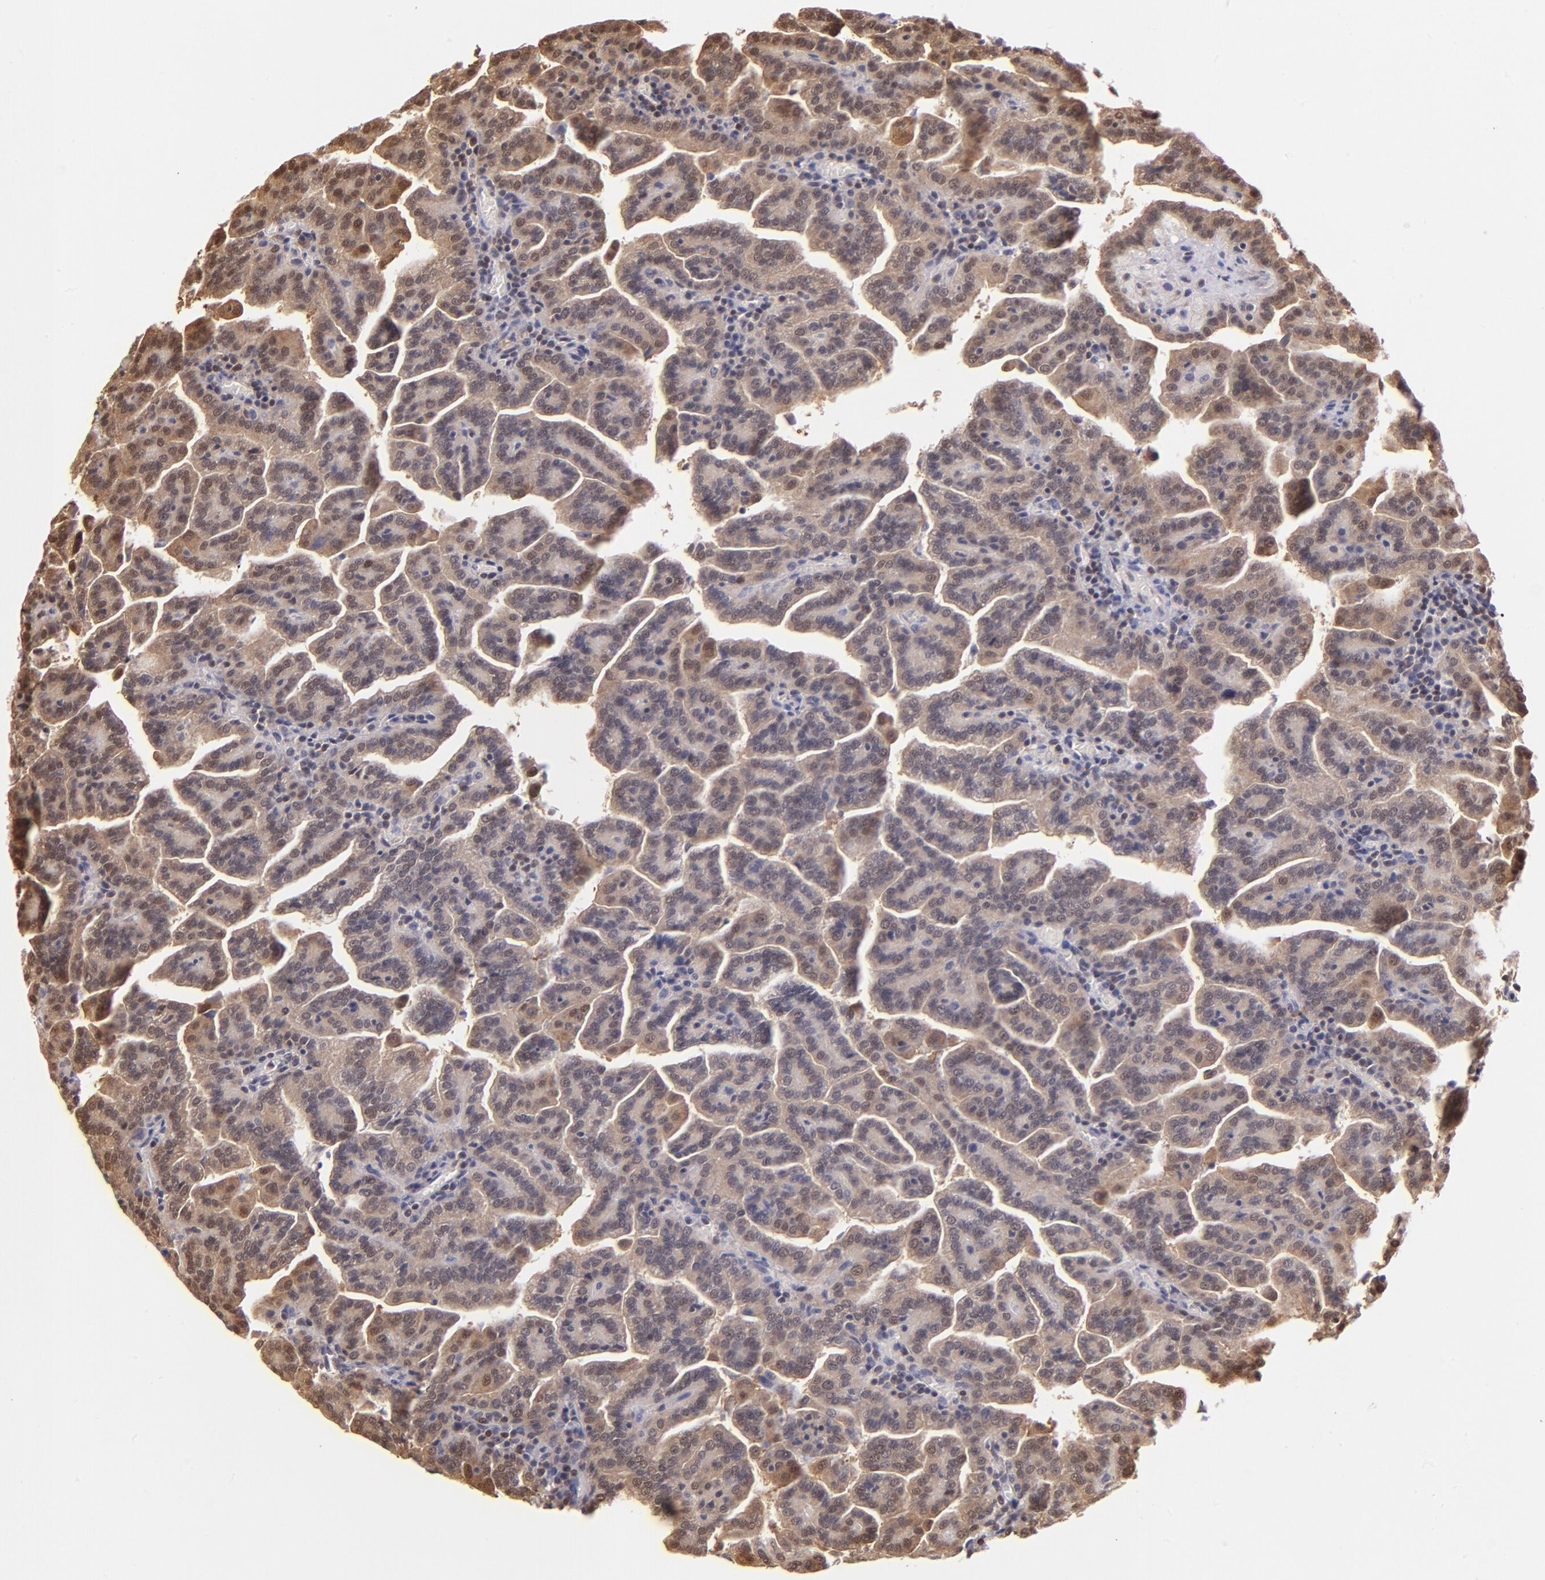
{"staining": {"intensity": "moderate", "quantity": ">75%", "location": "cytoplasmic/membranous,nuclear"}, "tissue": "renal cancer", "cell_type": "Tumor cells", "image_type": "cancer", "snomed": [{"axis": "morphology", "description": "Adenocarcinoma, NOS"}, {"axis": "topography", "description": "Kidney"}], "caption": "DAB immunohistochemical staining of human renal adenocarcinoma exhibits moderate cytoplasmic/membranous and nuclear protein positivity in about >75% of tumor cells.", "gene": "YWHAB", "patient": {"sex": "male", "age": 61}}